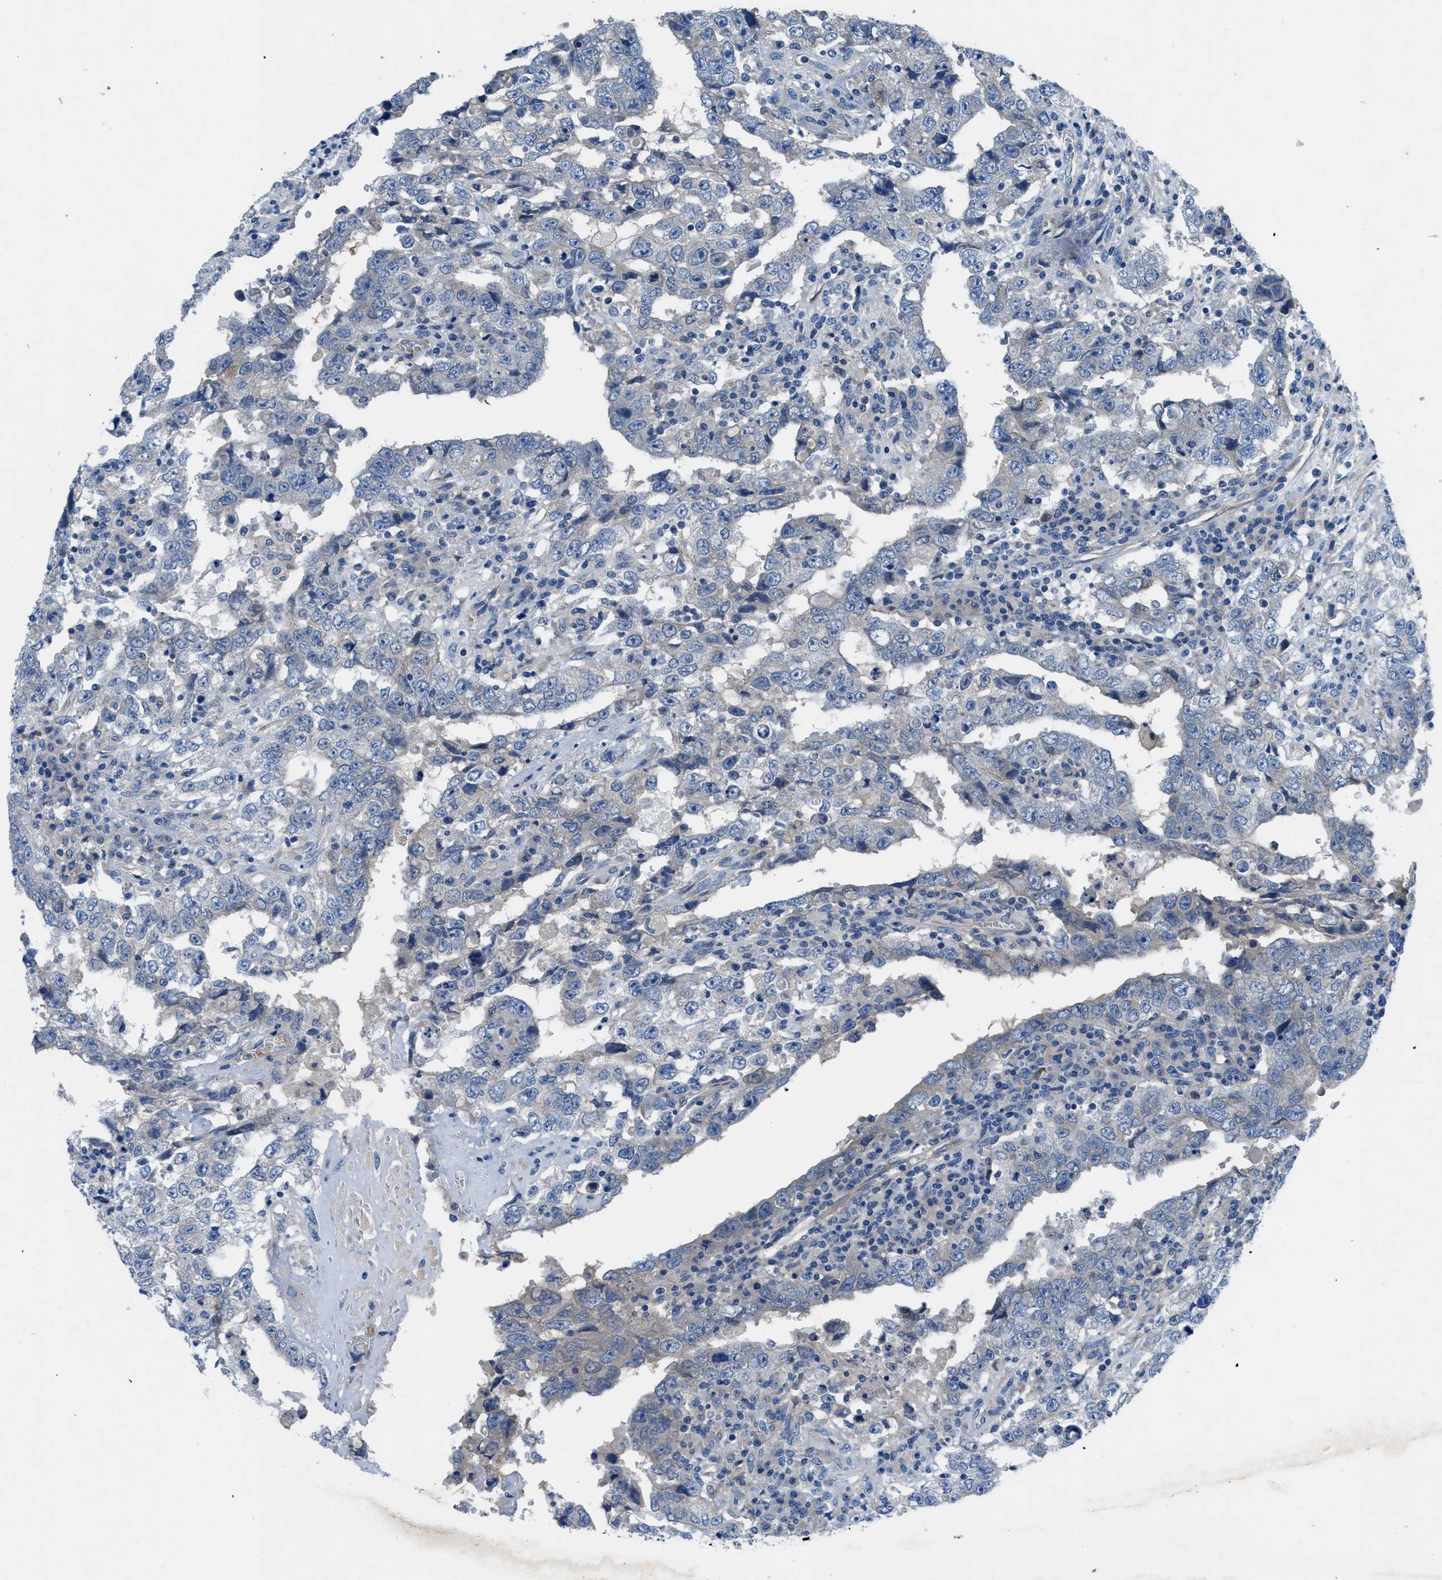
{"staining": {"intensity": "negative", "quantity": "none", "location": "none"}, "tissue": "testis cancer", "cell_type": "Tumor cells", "image_type": "cancer", "snomed": [{"axis": "morphology", "description": "Carcinoma, Embryonal, NOS"}, {"axis": "topography", "description": "Testis"}], "caption": "Image shows no significant protein expression in tumor cells of testis cancer (embryonal carcinoma).", "gene": "PGR", "patient": {"sex": "male", "age": 26}}